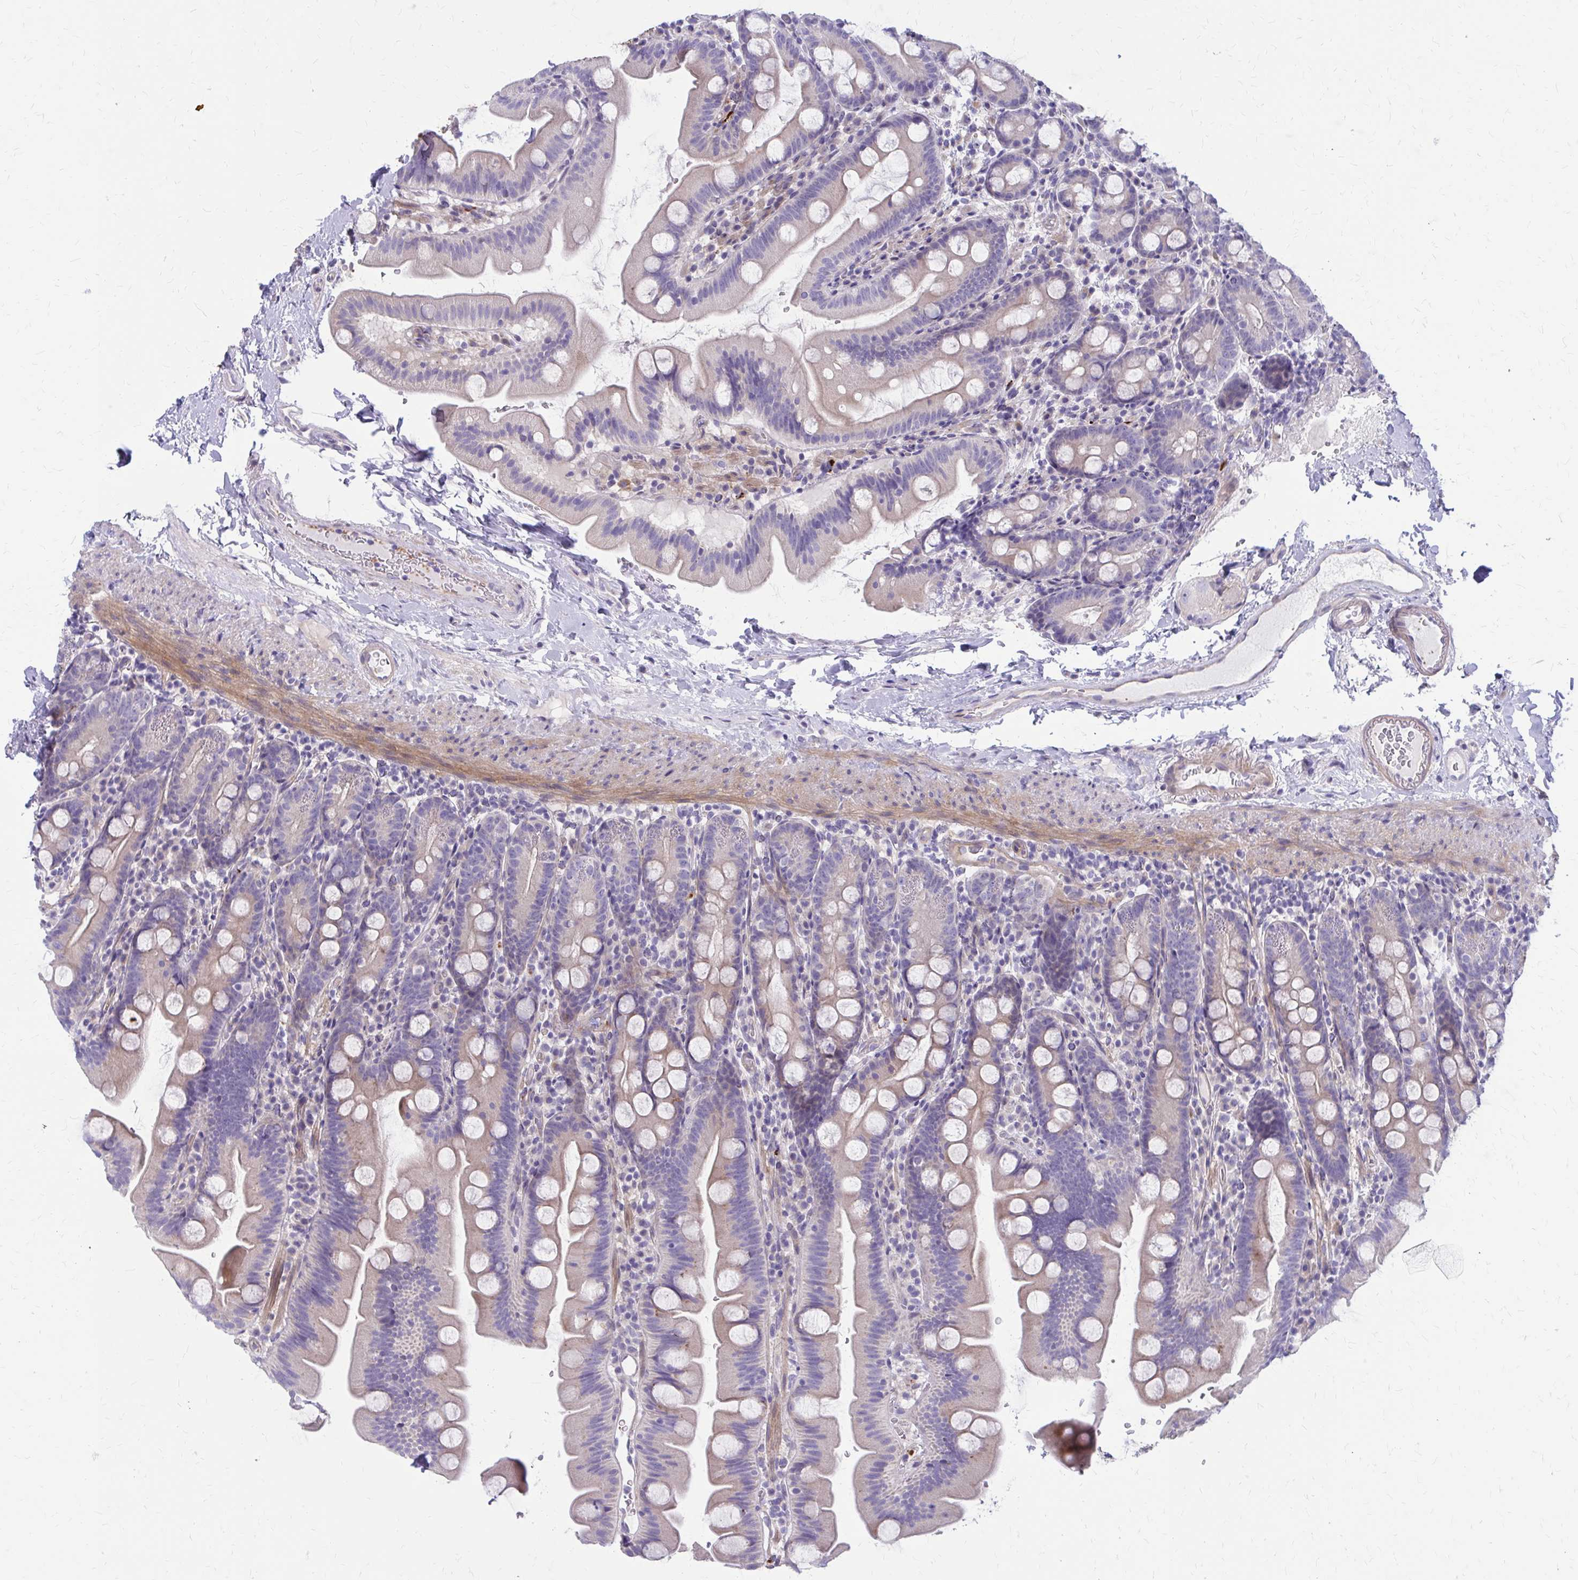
{"staining": {"intensity": "moderate", "quantity": "<25%", "location": "cytoplasmic/membranous"}, "tissue": "small intestine", "cell_type": "Glandular cells", "image_type": "normal", "snomed": [{"axis": "morphology", "description": "Normal tissue, NOS"}, {"axis": "topography", "description": "Small intestine"}], "caption": "An image showing moderate cytoplasmic/membranous staining in approximately <25% of glandular cells in unremarkable small intestine, as visualized by brown immunohistochemical staining.", "gene": "GLYATL2", "patient": {"sex": "female", "age": 68}}